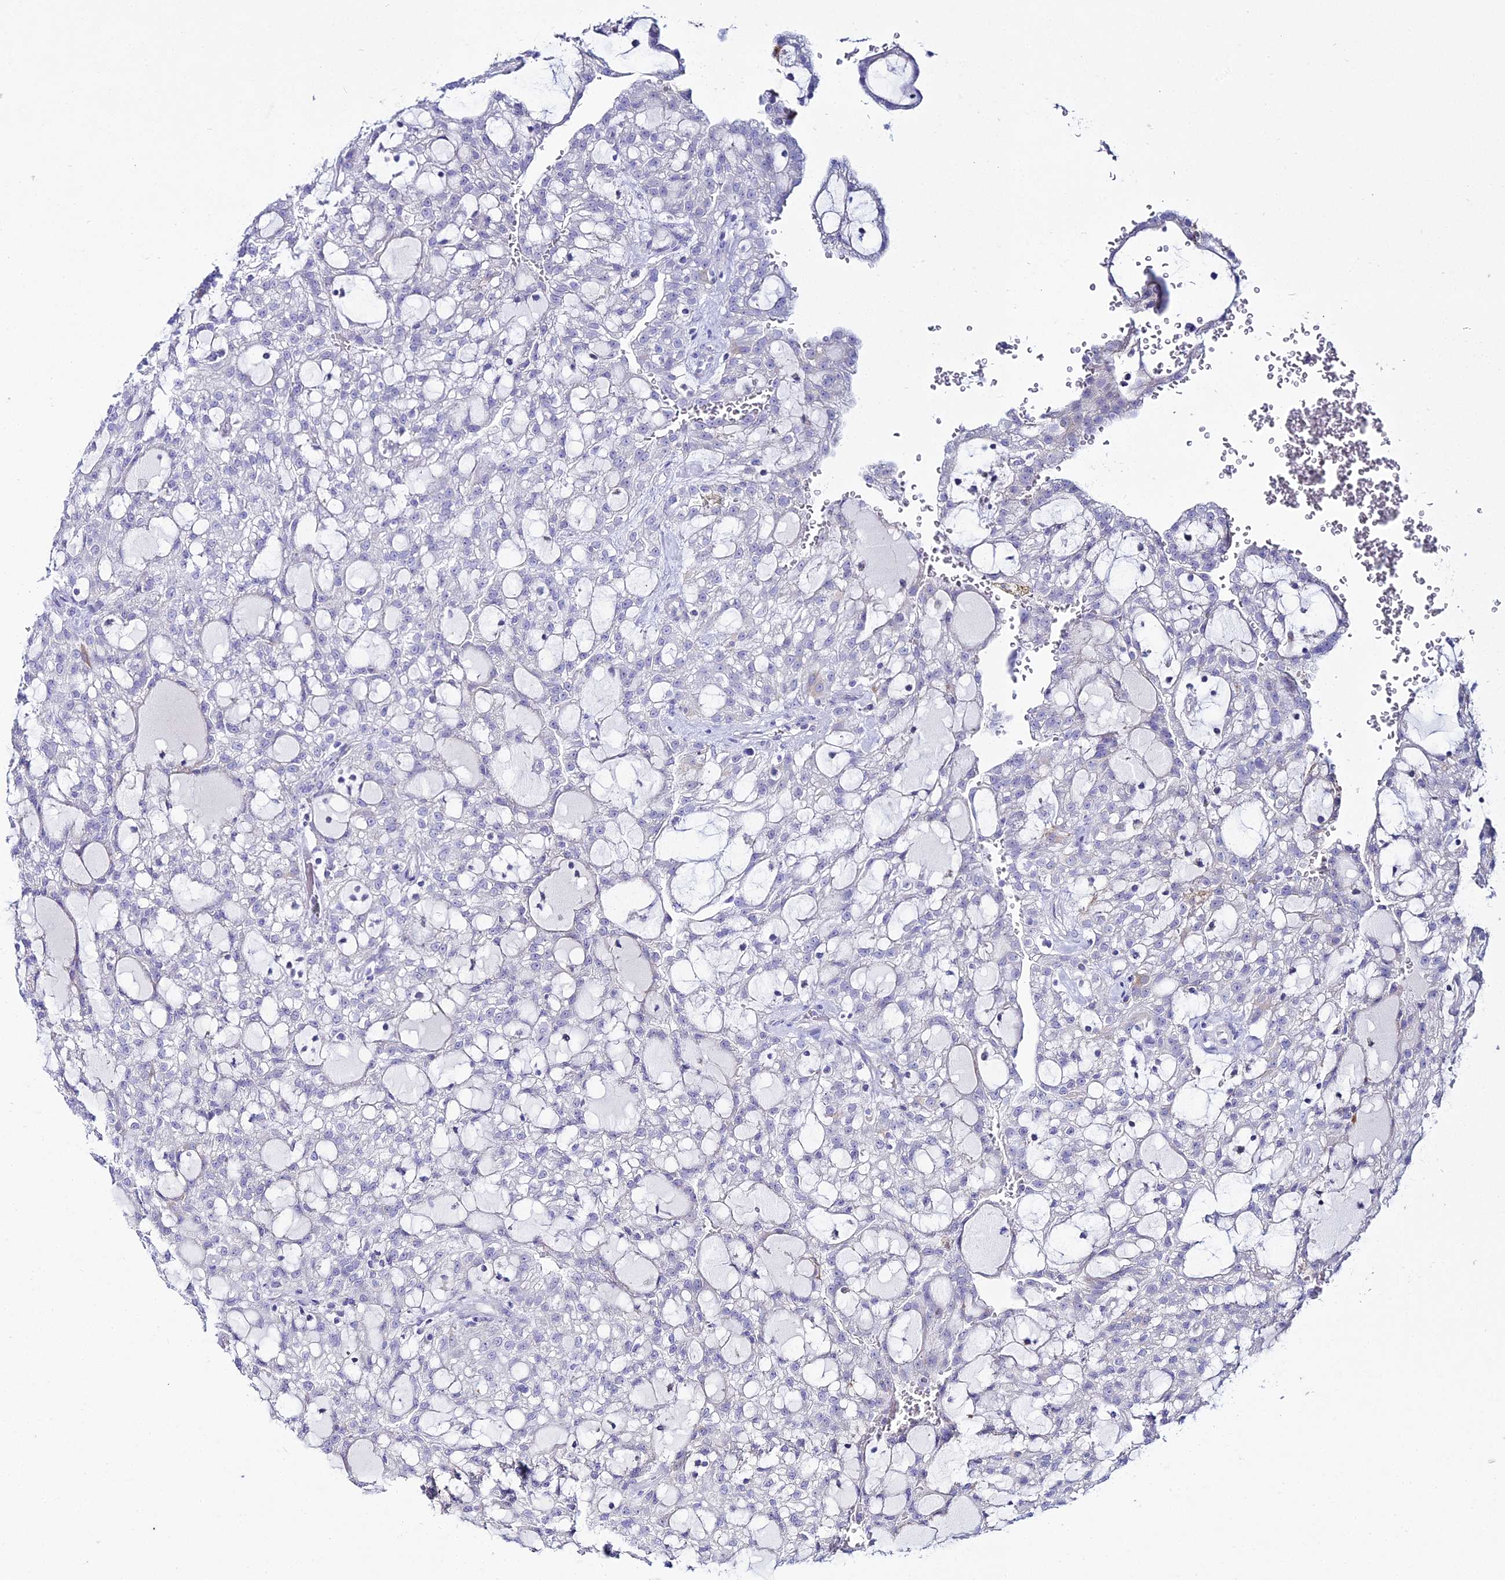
{"staining": {"intensity": "negative", "quantity": "none", "location": "none"}, "tissue": "renal cancer", "cell_type": "Tumor cells", "image_type": "cancer", "snomed": [{"axis": "morphology", "description": "Adenocarcinoma, NOS"}, {"axis": "topography", "description": "Kidney"}], "caption": "A photomicrograph of human renal cancer (adenocarcinoma) is negative for staining in tumor cells. The staining was performed using DAB (3,3'-diaminobenzidine) to visualize the protein expression in brown, while the nuclei were stained in blue with hematoxylin (Magnification: 20x).", "gene": "DHX34", "patient": {"sex": "male", "age": 63}}